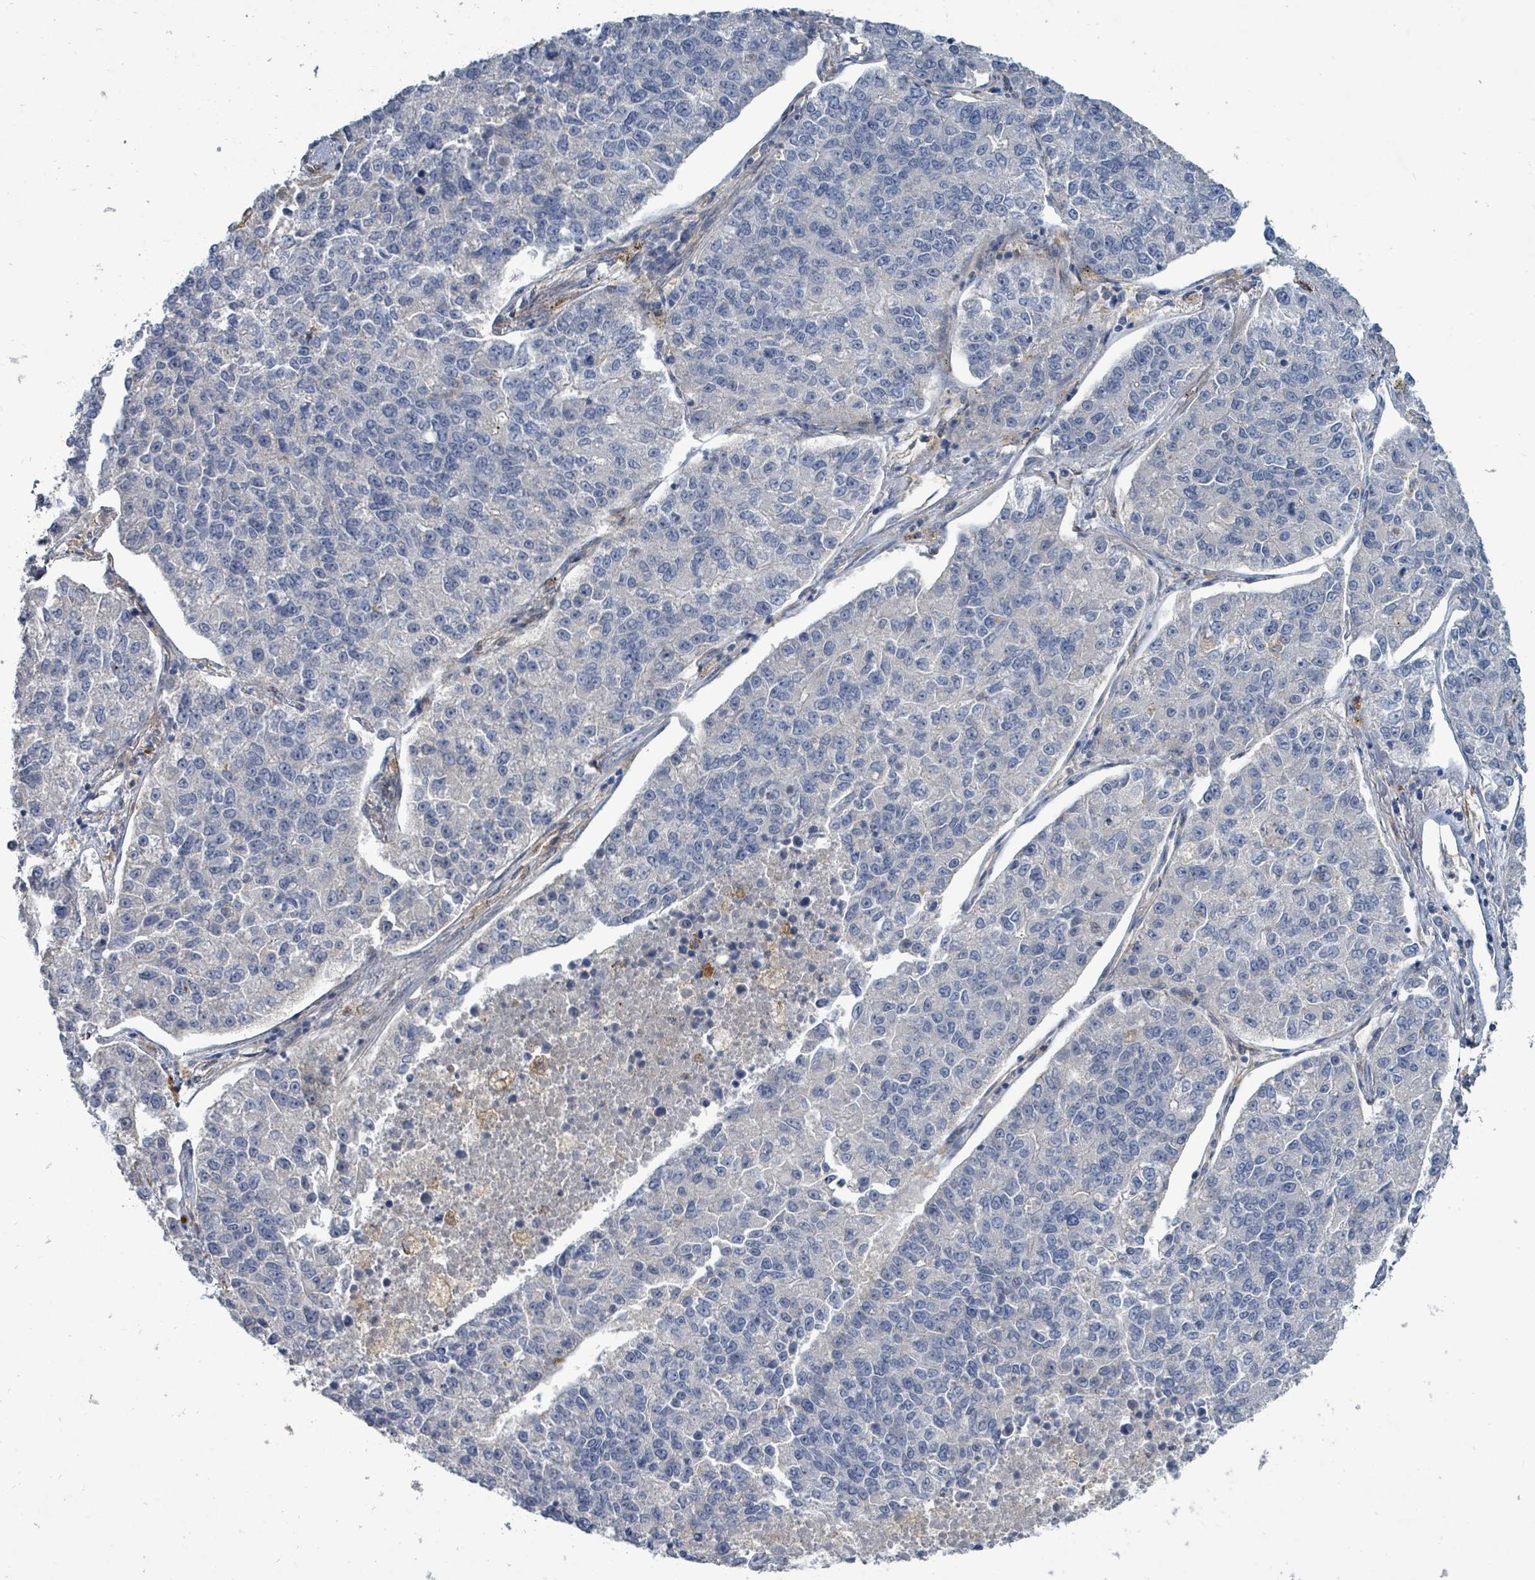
{"staining": {"intensity": "negative", "quantity": "none", "location": "none"}, "tissue": "lung cancer", "cell_type": "Tumor cells", "image_type": "cancer", "snomed": [{"axis": "morphology", "description": "Adenocarcinoma, NOS"}, {"axis": "topography", "description": "Lung"}], "caption": "Tumor cells show no significant protein positivity in lung adenocarcinoma.", "gene": "IFIT1", "patient": {"sex": "male", "age": 49}}